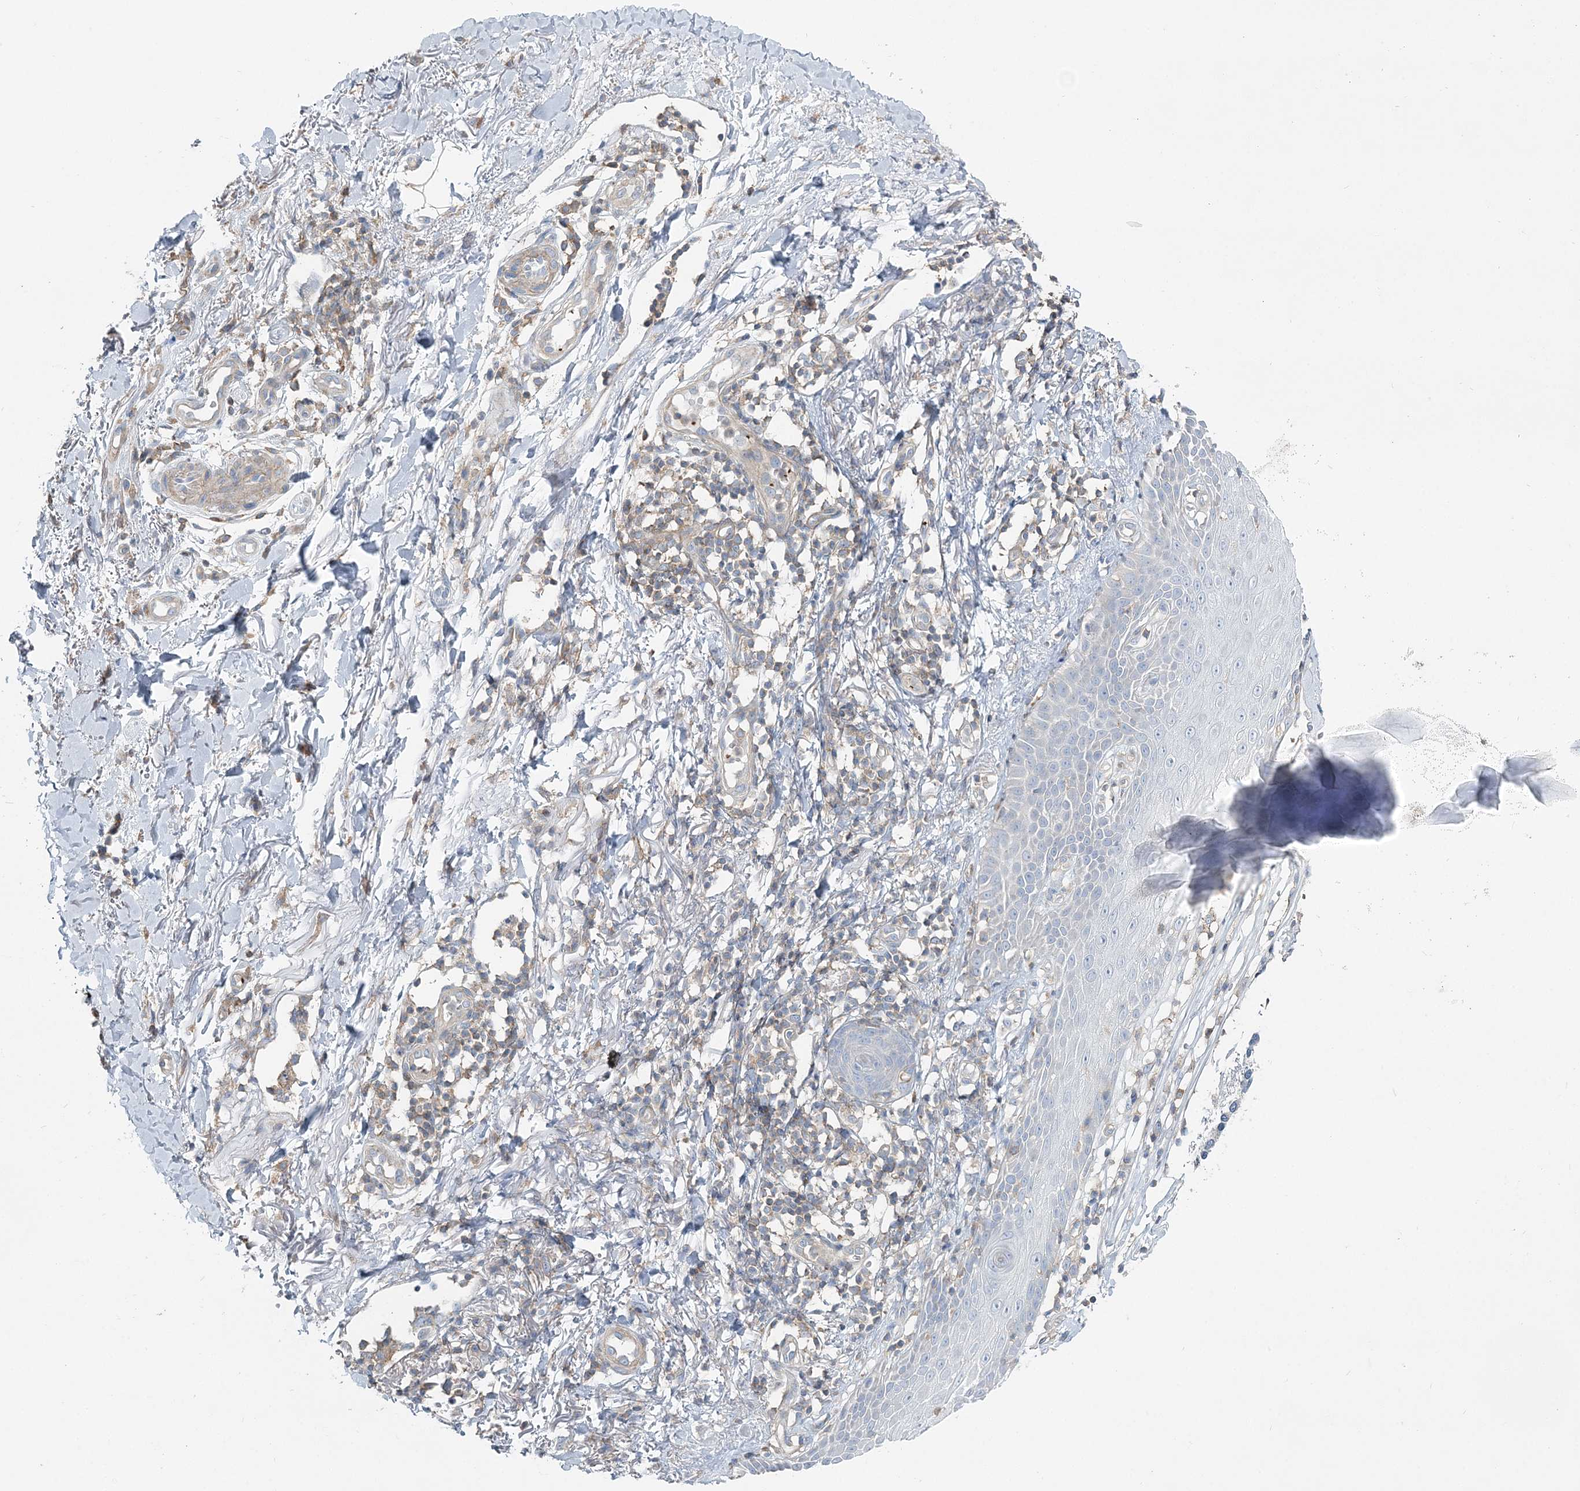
{"staining": {"intensity": "negative", "quantity": "none", "location": "none"}, "tissue": "melanoma", "cell_type": "Tumor cells", "image_type": "cancer", "snomed": [{"axis": "morphology", "description": "Malignant melanoma, NOS"}, {"axis": "topography", "description": "Skin"}], "caption": "This image is of malignant melanoma stained with immunohistochemistry to label a protein in brown with the nuclei are counter-stained blue. There is no positivity in tumor cells.", "gene": "CUEDC2", "patient": {"sex": "female", "age": 82}}